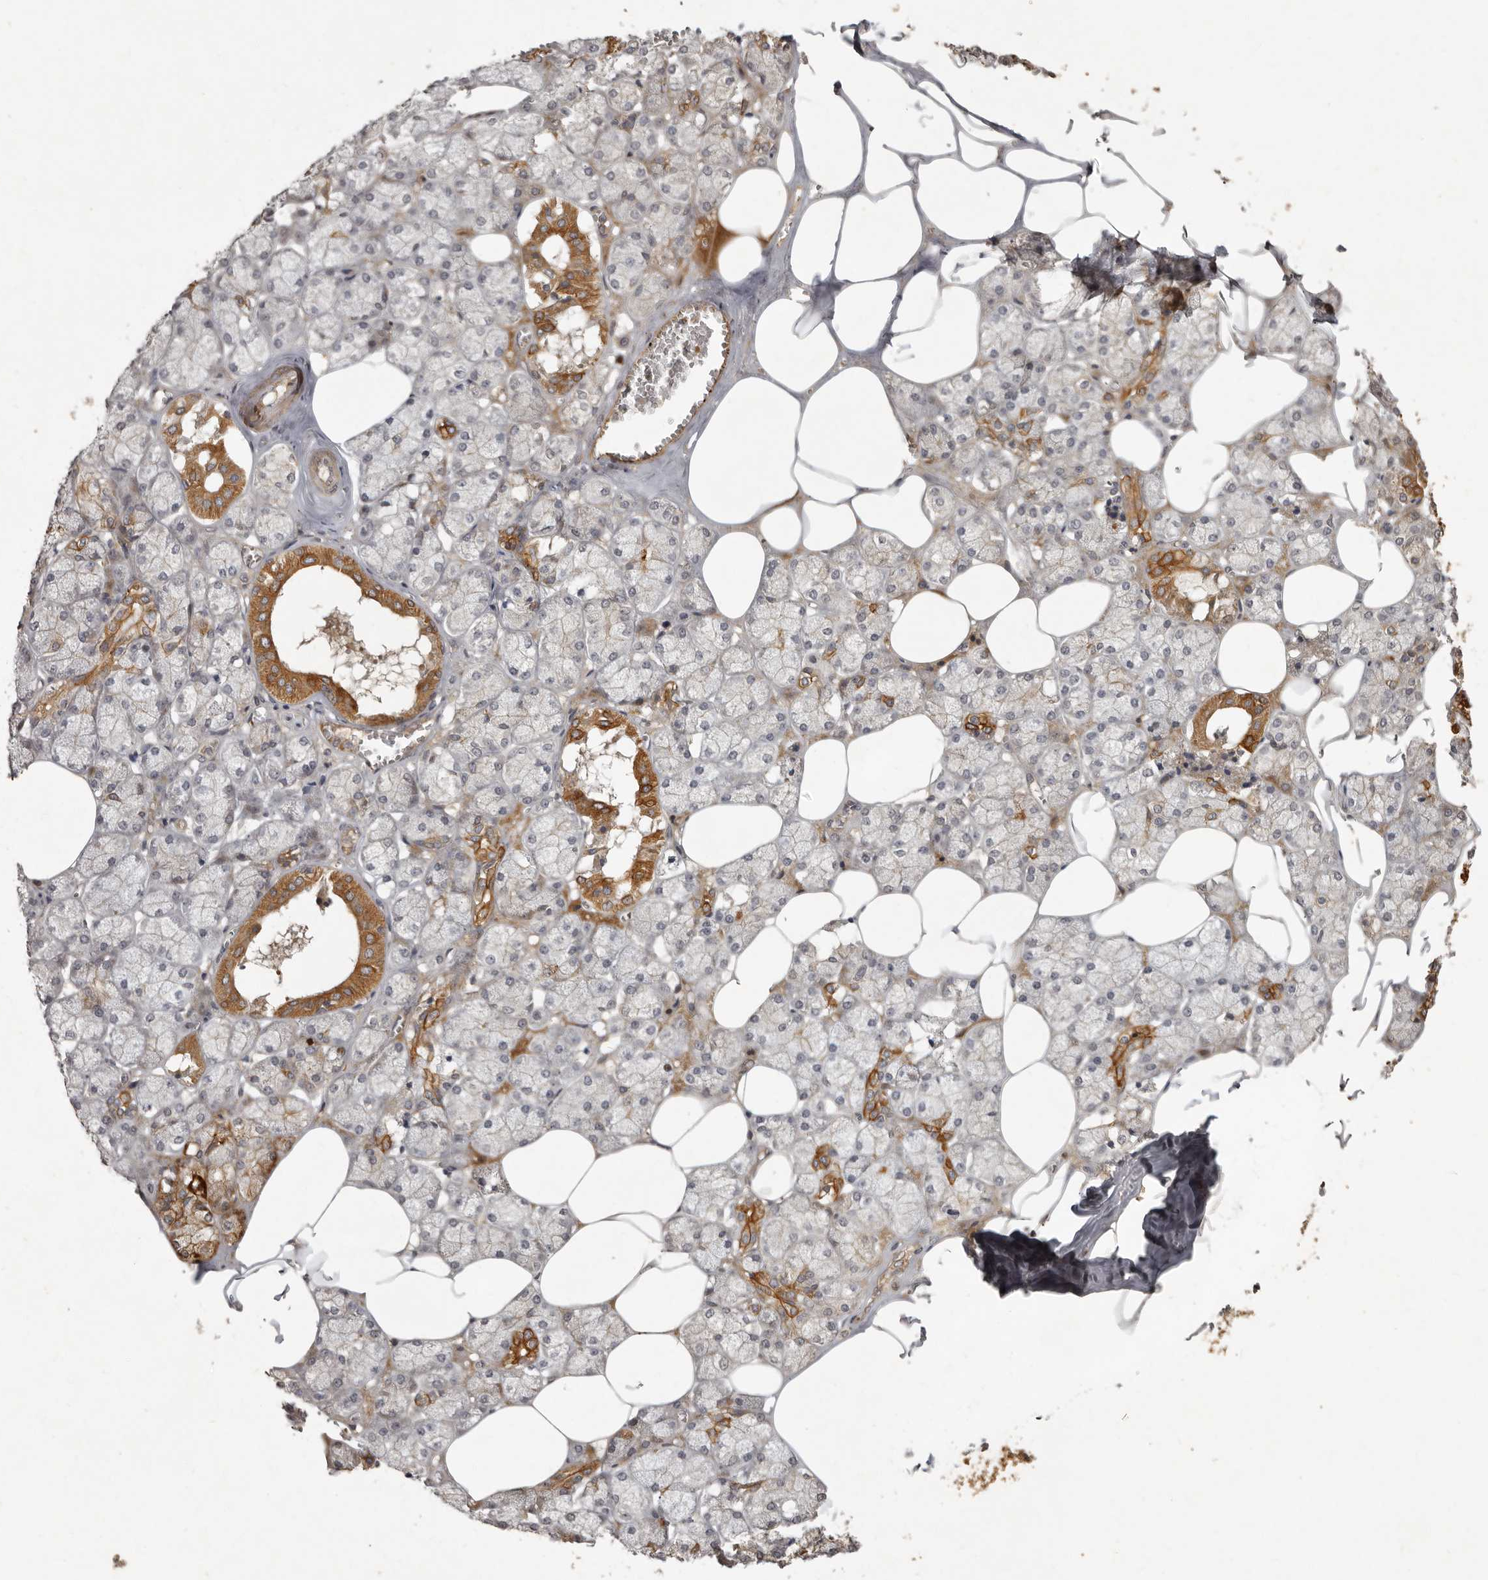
{"staining": {"intensity": "moderate", "quantity": "25%-75%", "location": "cytoplasmic/membranous"}, "tissue": "salivary gland", "cell_type": "Glandular cells", "image_type": "normal", "snomed": [{"axis": "morphology", "description": "Normal tissue, NOS"}, {"axis": "topography", "description": "Salivary gland"}], "caption": "A brown stain shows moderate cytoplasmic/membranous expression of a protein in glandular cells of normal human salivary gland.", "gene": "SEMA3A", "patient": {"sex": "male", "age": 62}}